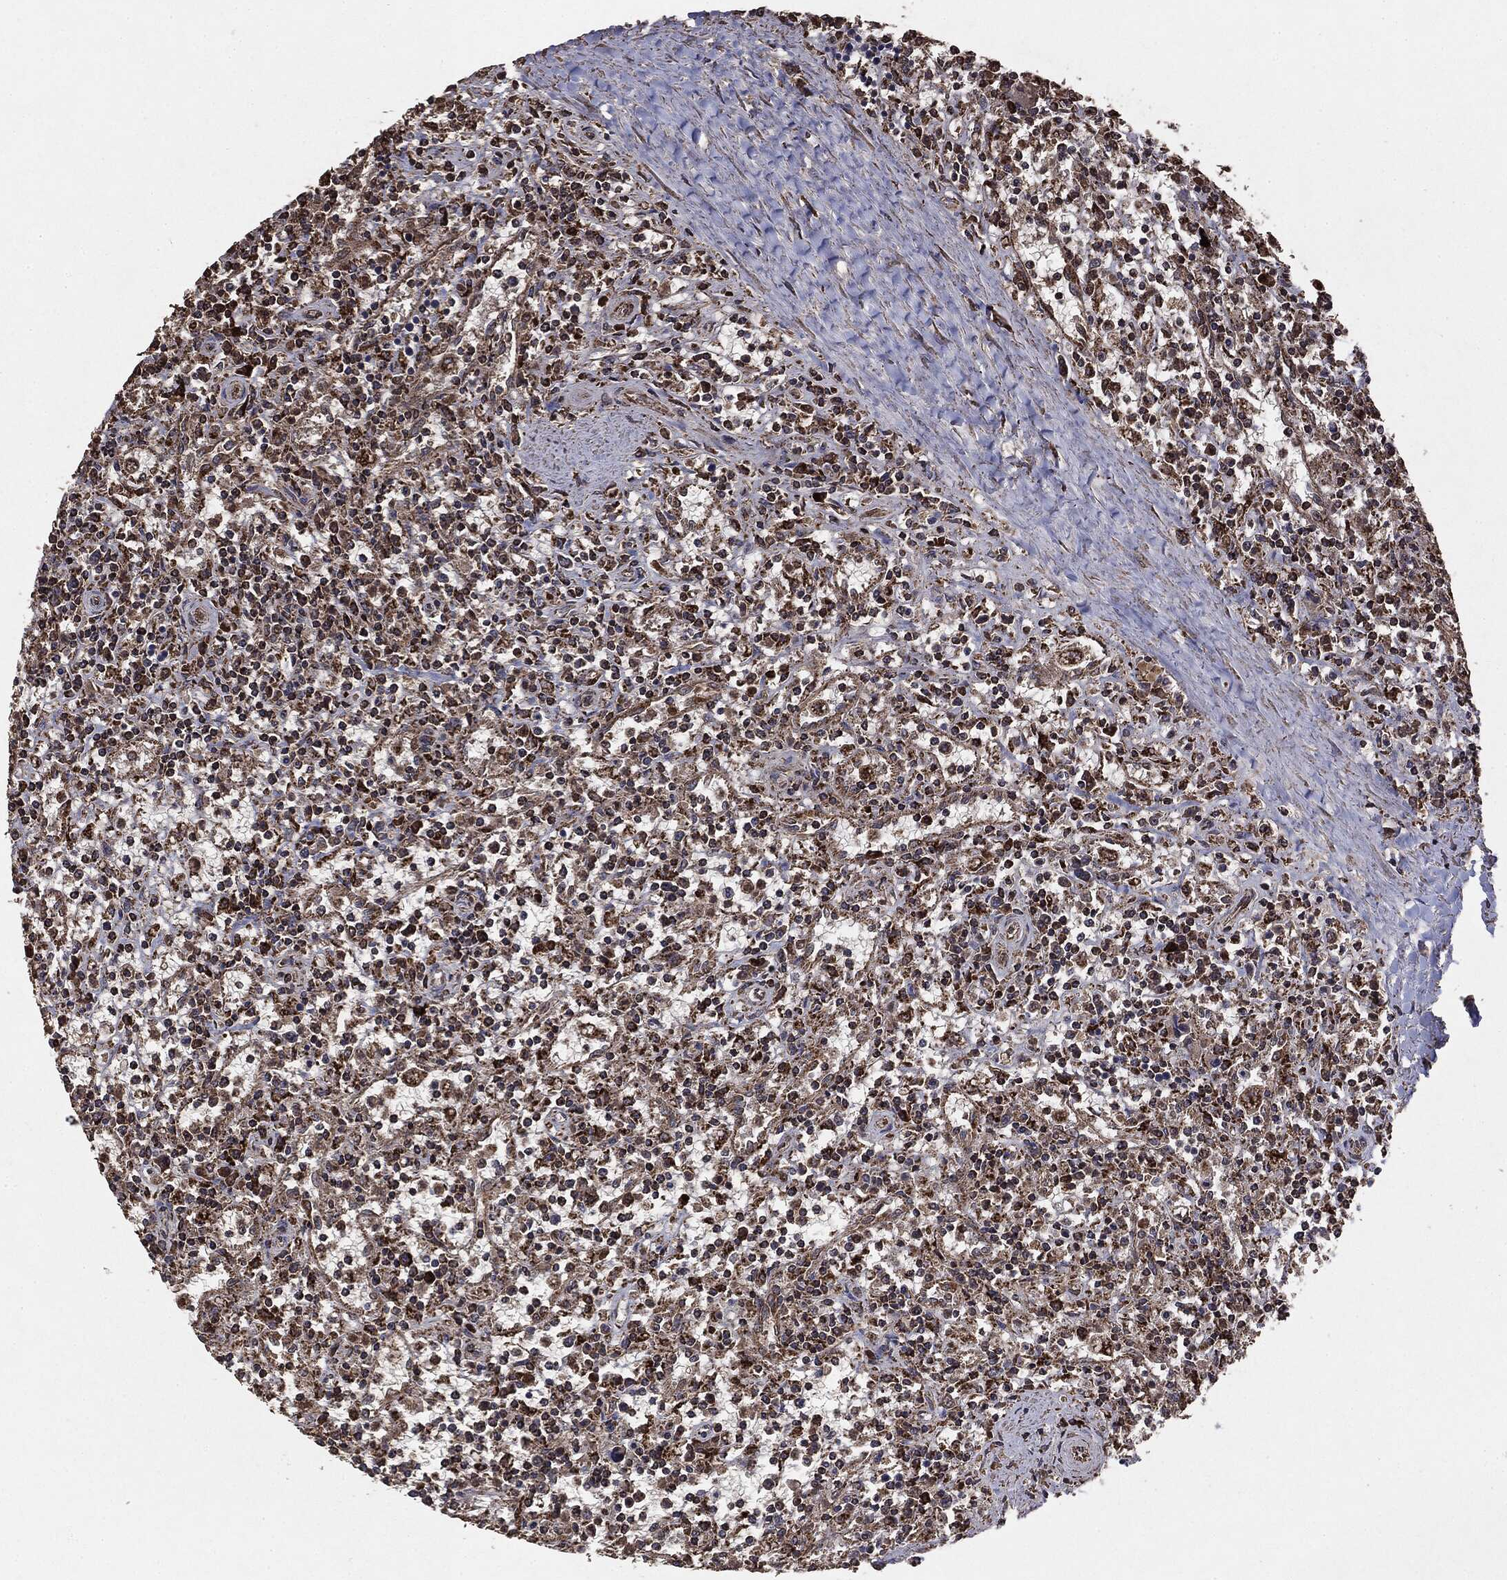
{"staining": {"intensity": "moderate", "quantity": ">75%", "location": "cytoplasmic/membranous"}, "tissue": "lymphoma", "cell_type": "Tumor cells", "image_type": "cancer", "snomed": [{"axis": "morphology", "description": "Malignant lymphoma, non-Hodgkin's type, Low grade"}, {"axis": "topography", "description": "Spleen"}], "caption": "A micrograph showing moderate cytoplasmic/membranous staining in about >75% of tumor cells in malignant lymphoma, non-Hodgkin's type (low-grade), as visualized by brown immunohistochemical staining.", "gene": "MTOR", "patient": {"sex": "male", "age": 62}}